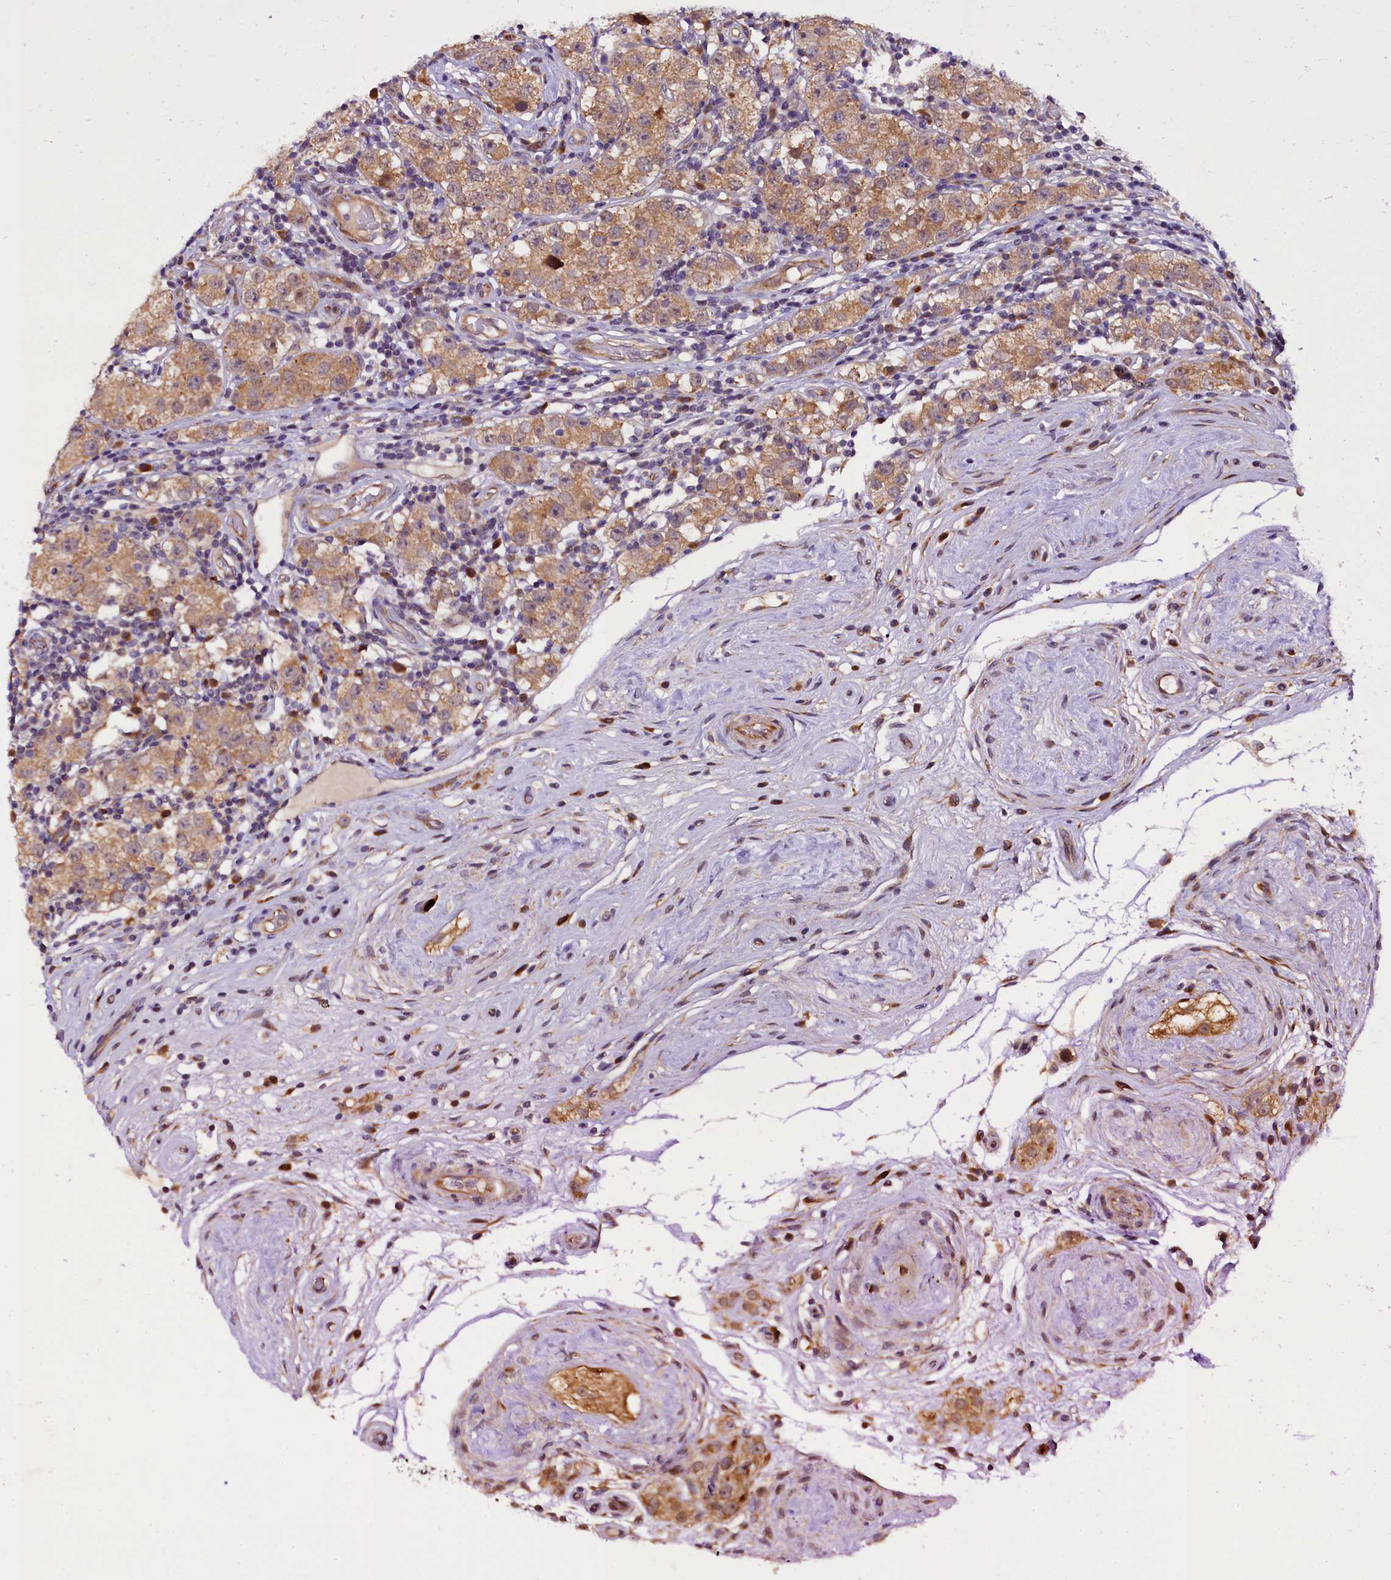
{"staining": {"intensity": "moderate", "quantity": ">75%", "location": "cytoplasmic/membranous"}, "tissue": "testis cancer", "cell_type": "Tumor cells", "image_type": "cancer", "snomed": [{"axis": "morphology", "description": "Seminoma, NOS"}, {"axis": "topography", "description": "Testis"}], "caption": "Testis cancer stained with IHC displays moderate cytoplasmic/membranous staining in about >75% of tumor cells.", "gene": "RPUSD2", "patient": {"sex": "male", "age": 34}}